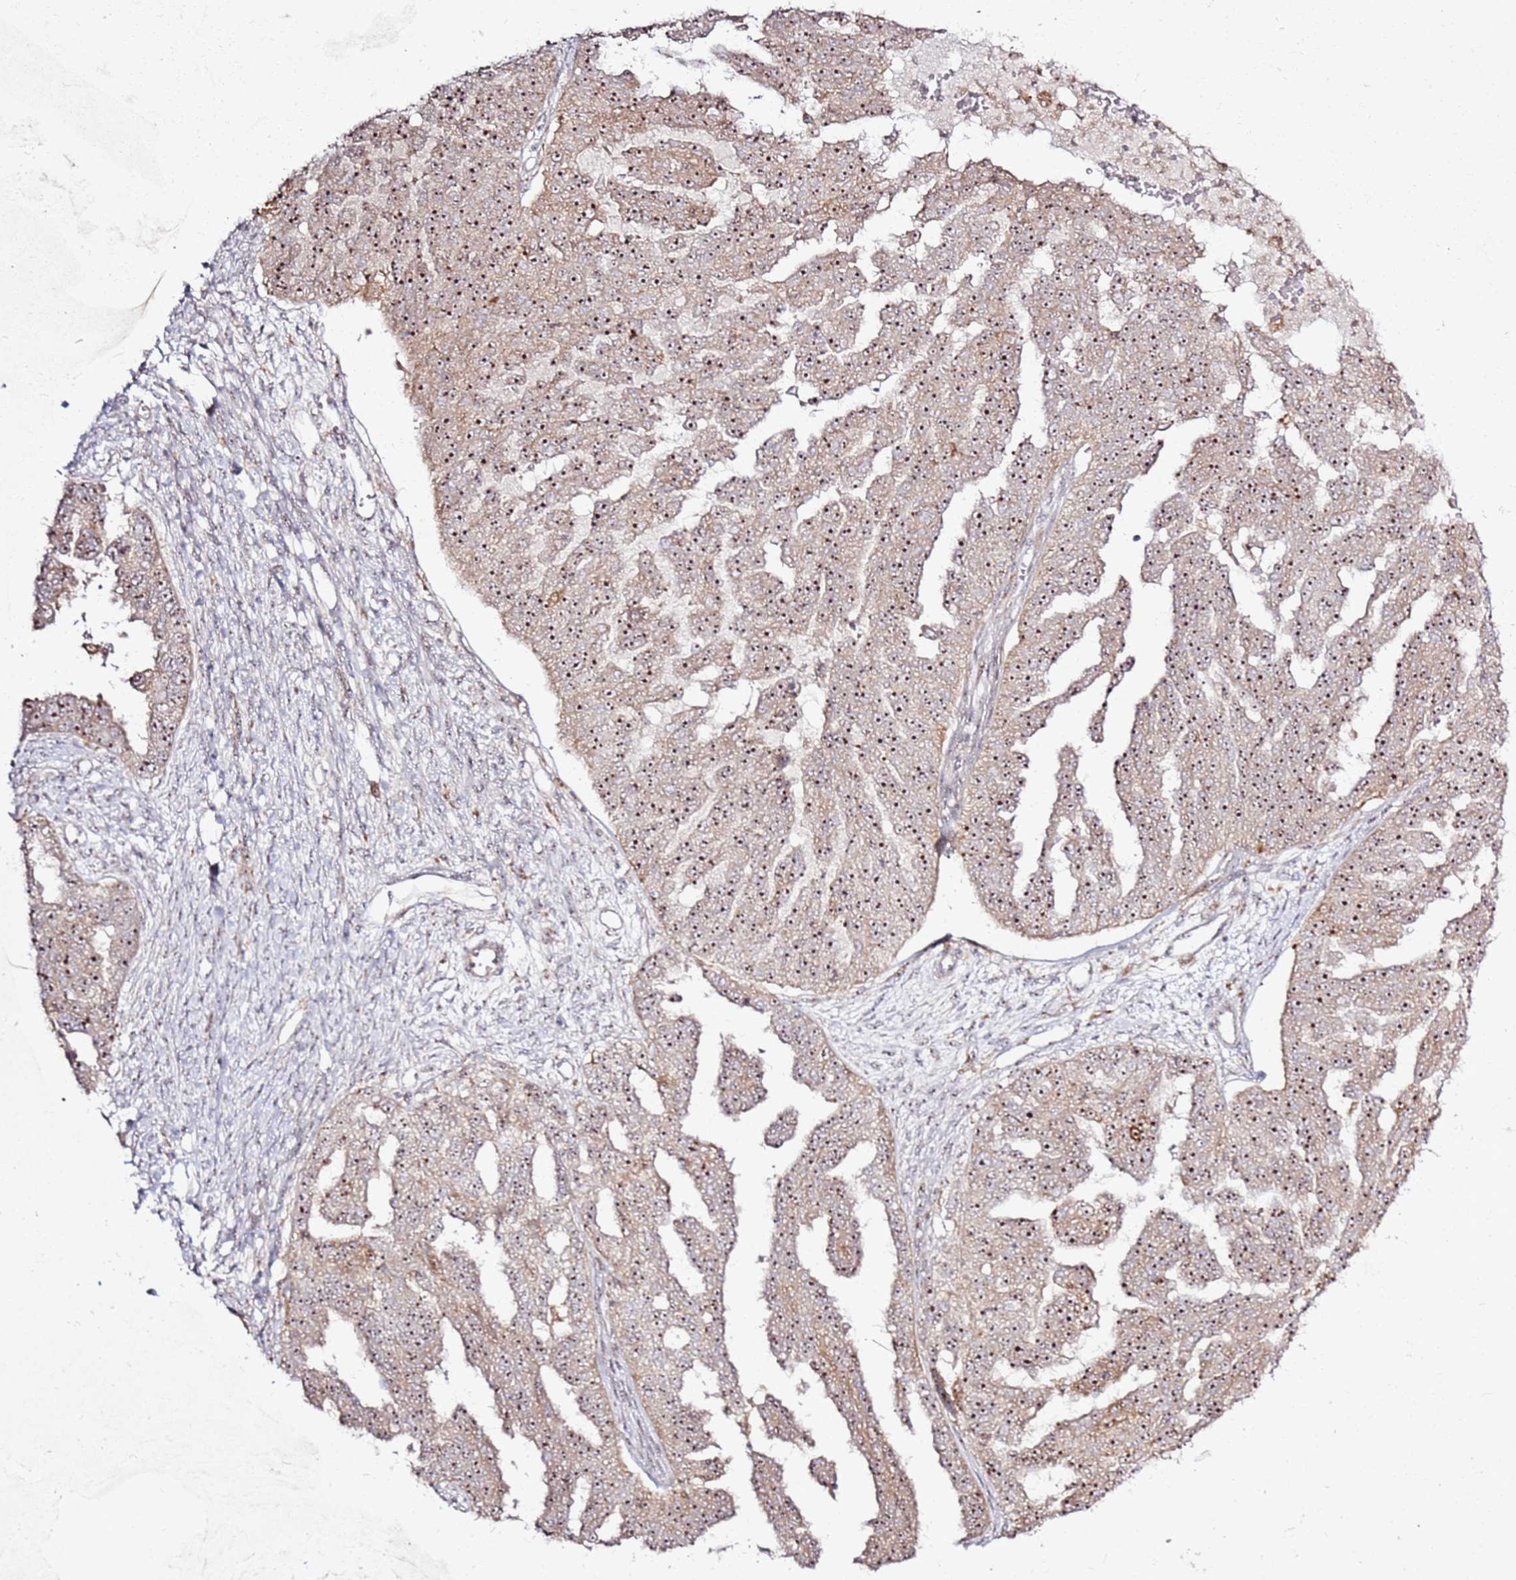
{"staining": {"intensity": "moderate", "quantity": ">75%", "location": "nuclear"}, "tissue": "ovarian cancer", "cell_type": "Tumor cells", "image_type": "cancer", "snomed": [{"axis": "morphology", "description": "Cystadenocarcinoma, serous, NOS"}, {"axis": "topography", "description": "Ovary"}], "caption": "Moderate nuclear positivity is seen in approximately >75% of tumor cells in ovarian cancer (serous cystadenocarcinoma). (DAB IHC, brown staining for protein, blue staining for nuclei).", "gene": "CNPY1", "patient": {"sex": "female", "age": 58}}